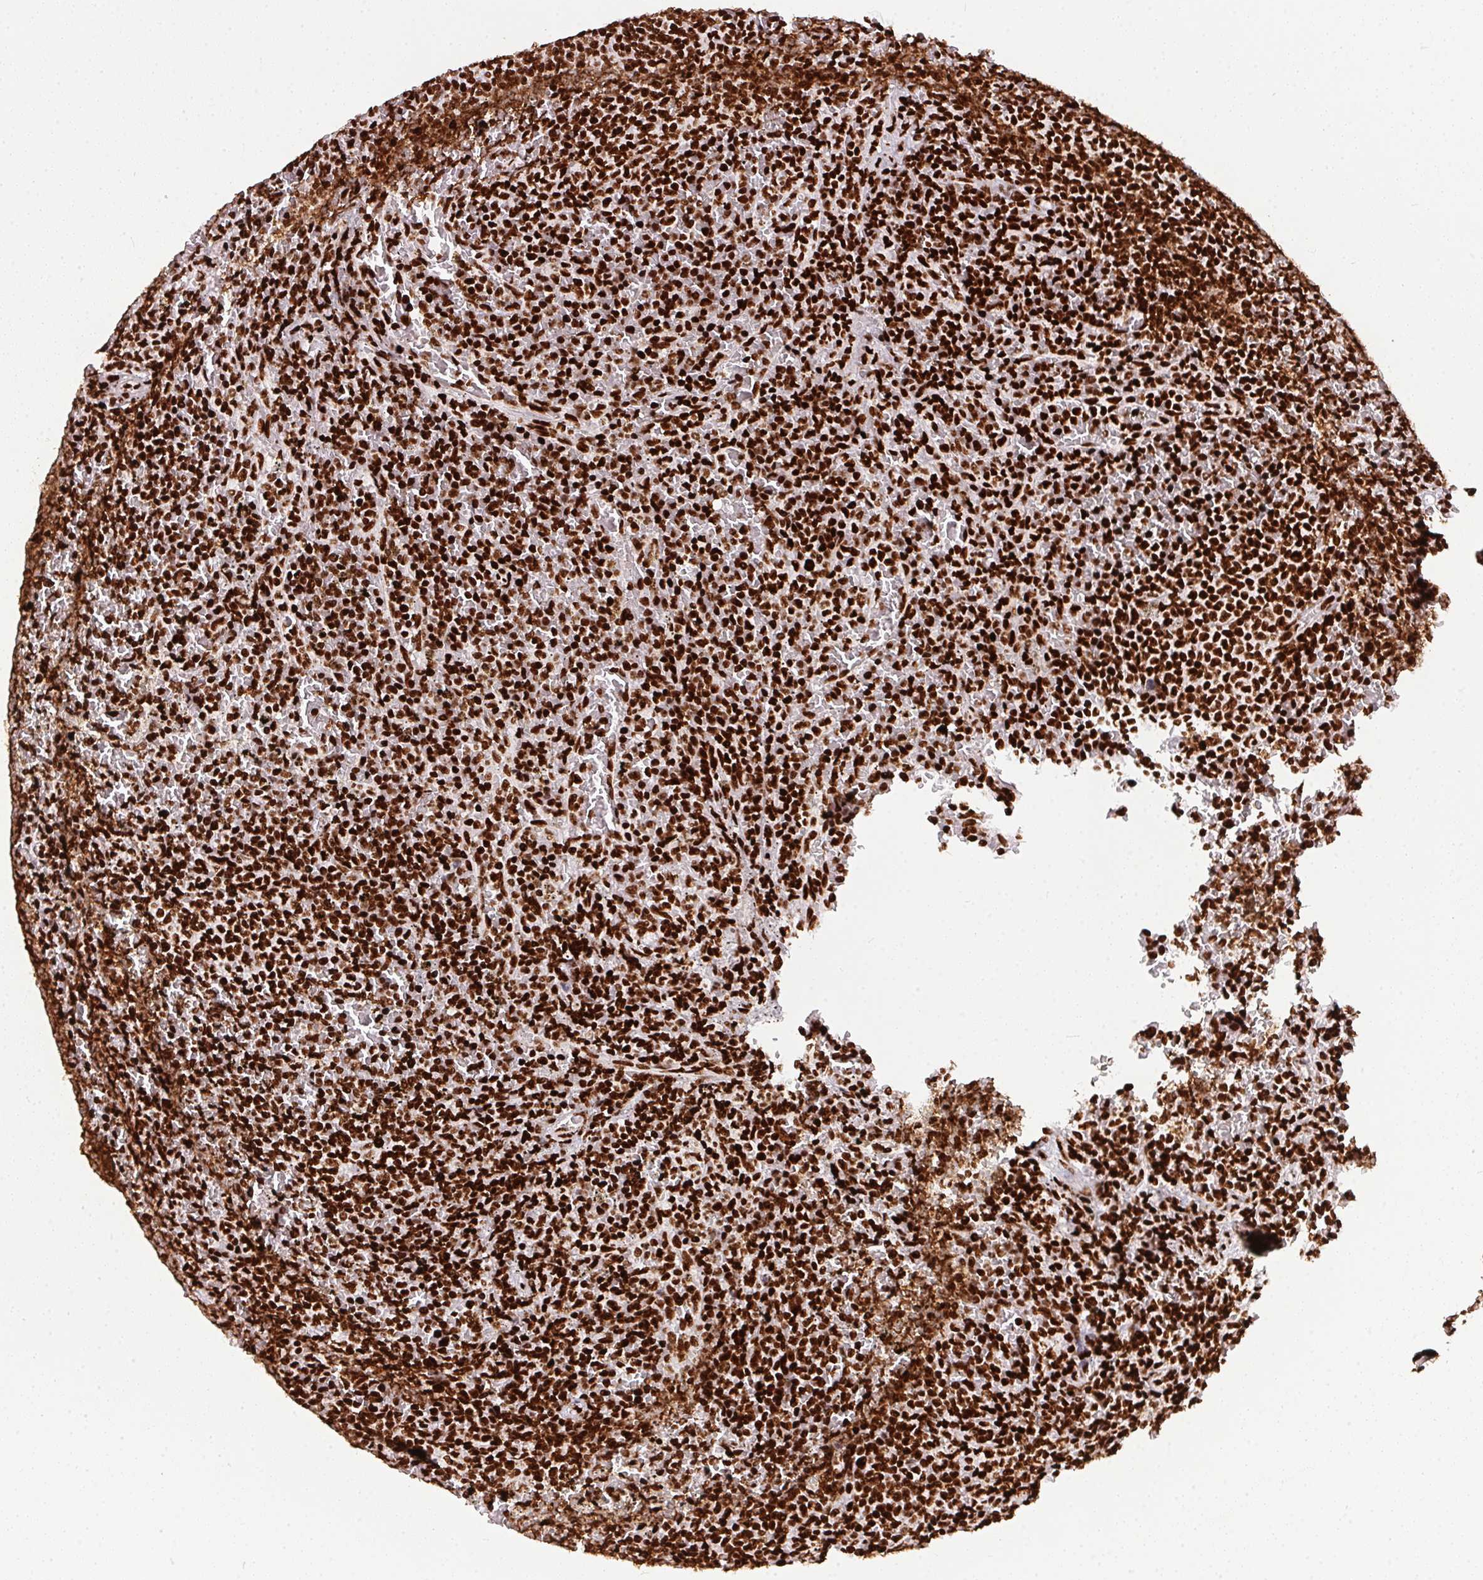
{"staining": {"intensity": "strong", "quantity": ">75%", "location": "nuclear"}, "tissue": "lymphoma", "cell_type": "Tumor cells", "image_type": "cancer", "snomed": [{"axis": "morphology", "description": "Malignant lymphoma, non-Hodgkin's type, Low grade"}, {"axis": "topography", "description": "Spleen"}], "caption": "DAB immunohistochemical staining of low-grade malignant lymphoma, non-Hodgkin's type demonstrates strong nuclear protein expression in about >75% of tumor cells.", "gene": "PAGE3", "patient": {"sex": "female", "age": 77}}